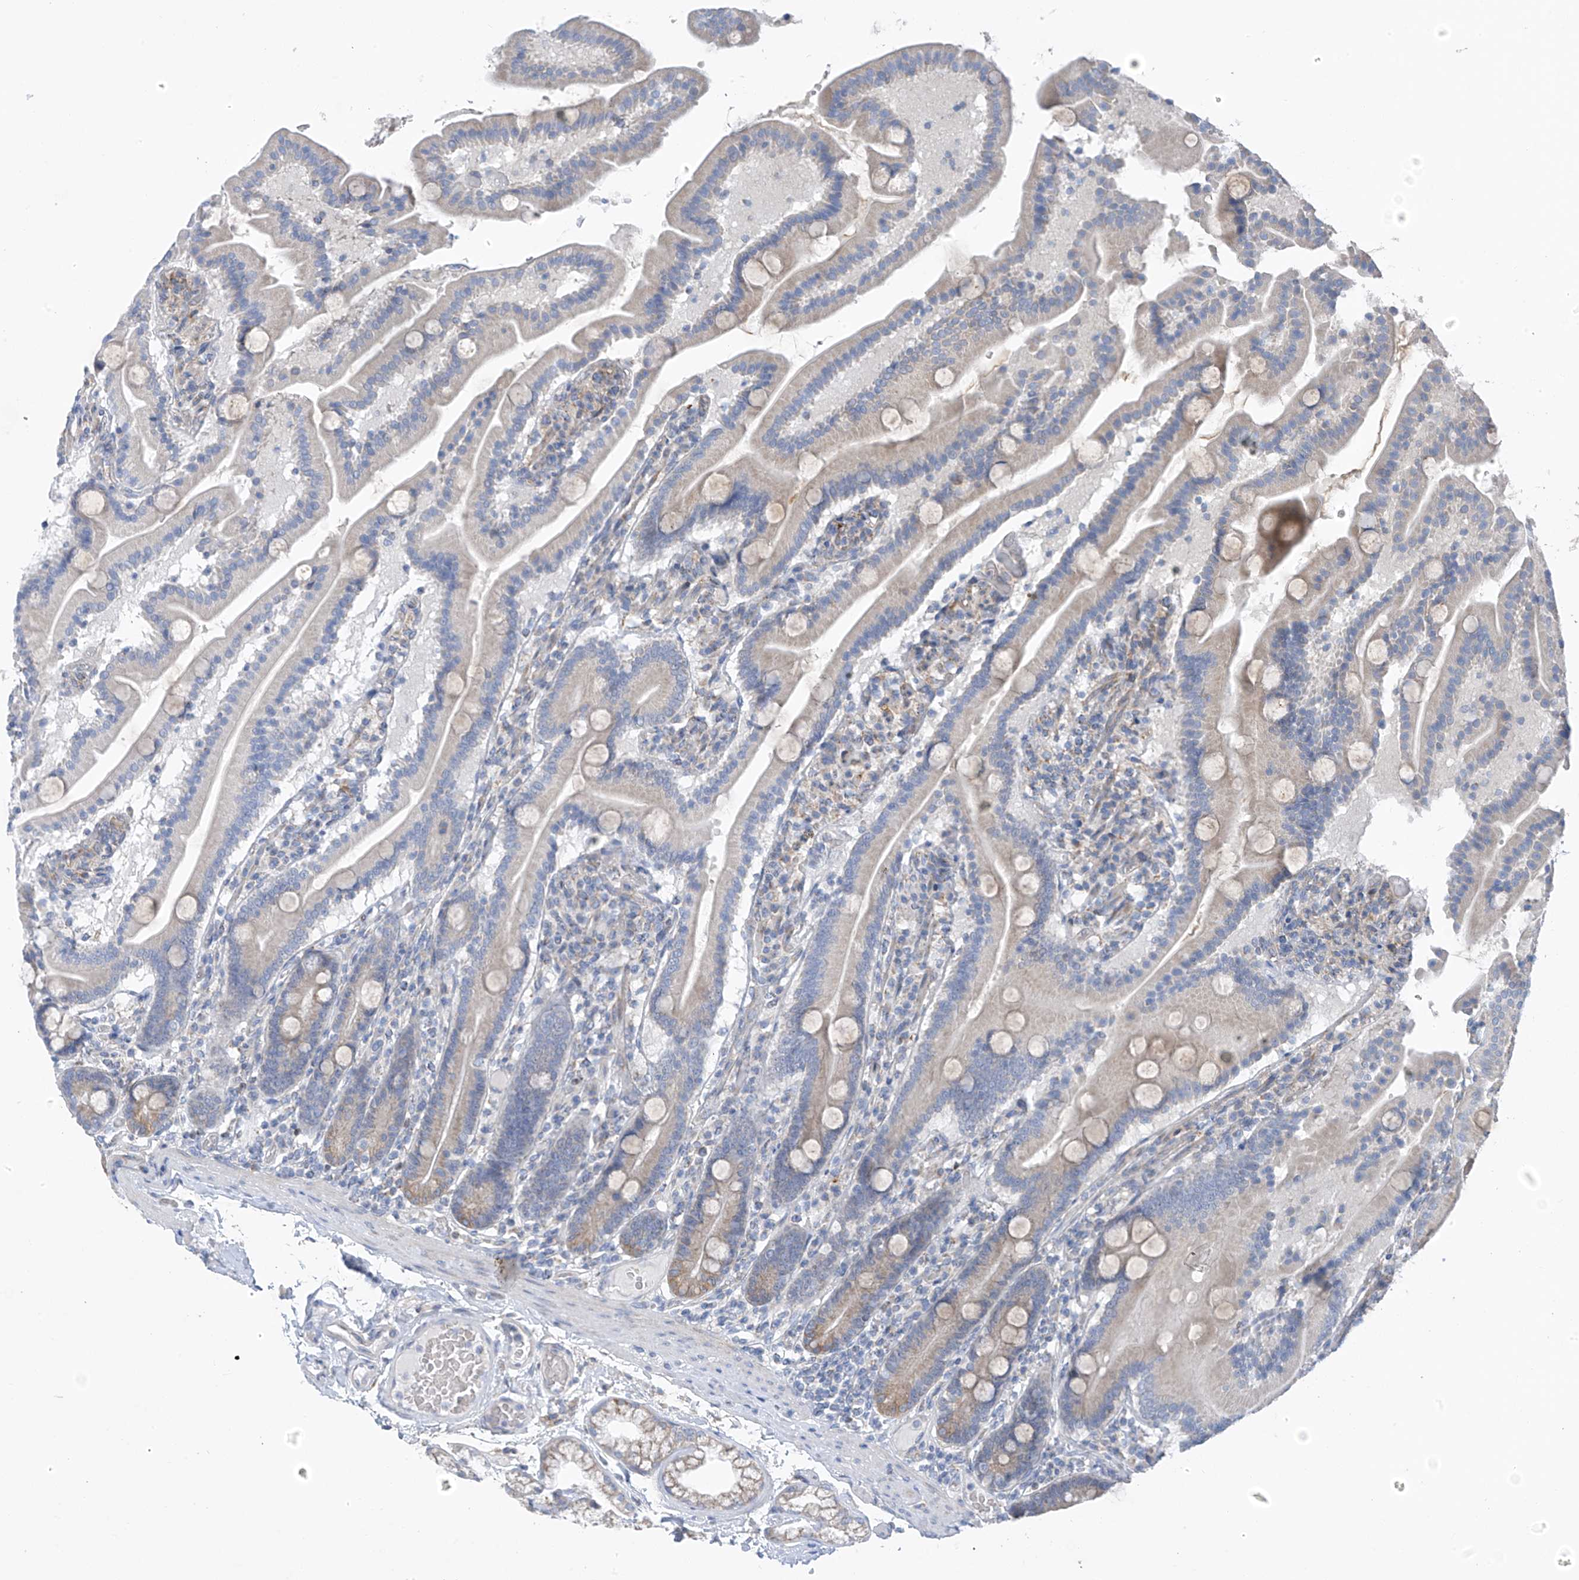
{"staining": {"intensity": "moderate", "quantity": "<25%", "location": "cytoplasmic/membranous"}, "tissue": "duodenum", "cell_type": "Glandular cells", "image_type": "normal", "snomed": [{"axis": "morphology", "description": "Normal tissue, NOS"}, {"axis": "topography", "description": "Duodenum"}], "caption": "Protein staining of benign duodenum demonstrates moderate cytoplasmic/membranous staining in approximately <25% of glandular cells.", "gene": "EOMES", "patient": {"sex": "male", "age": 55}}